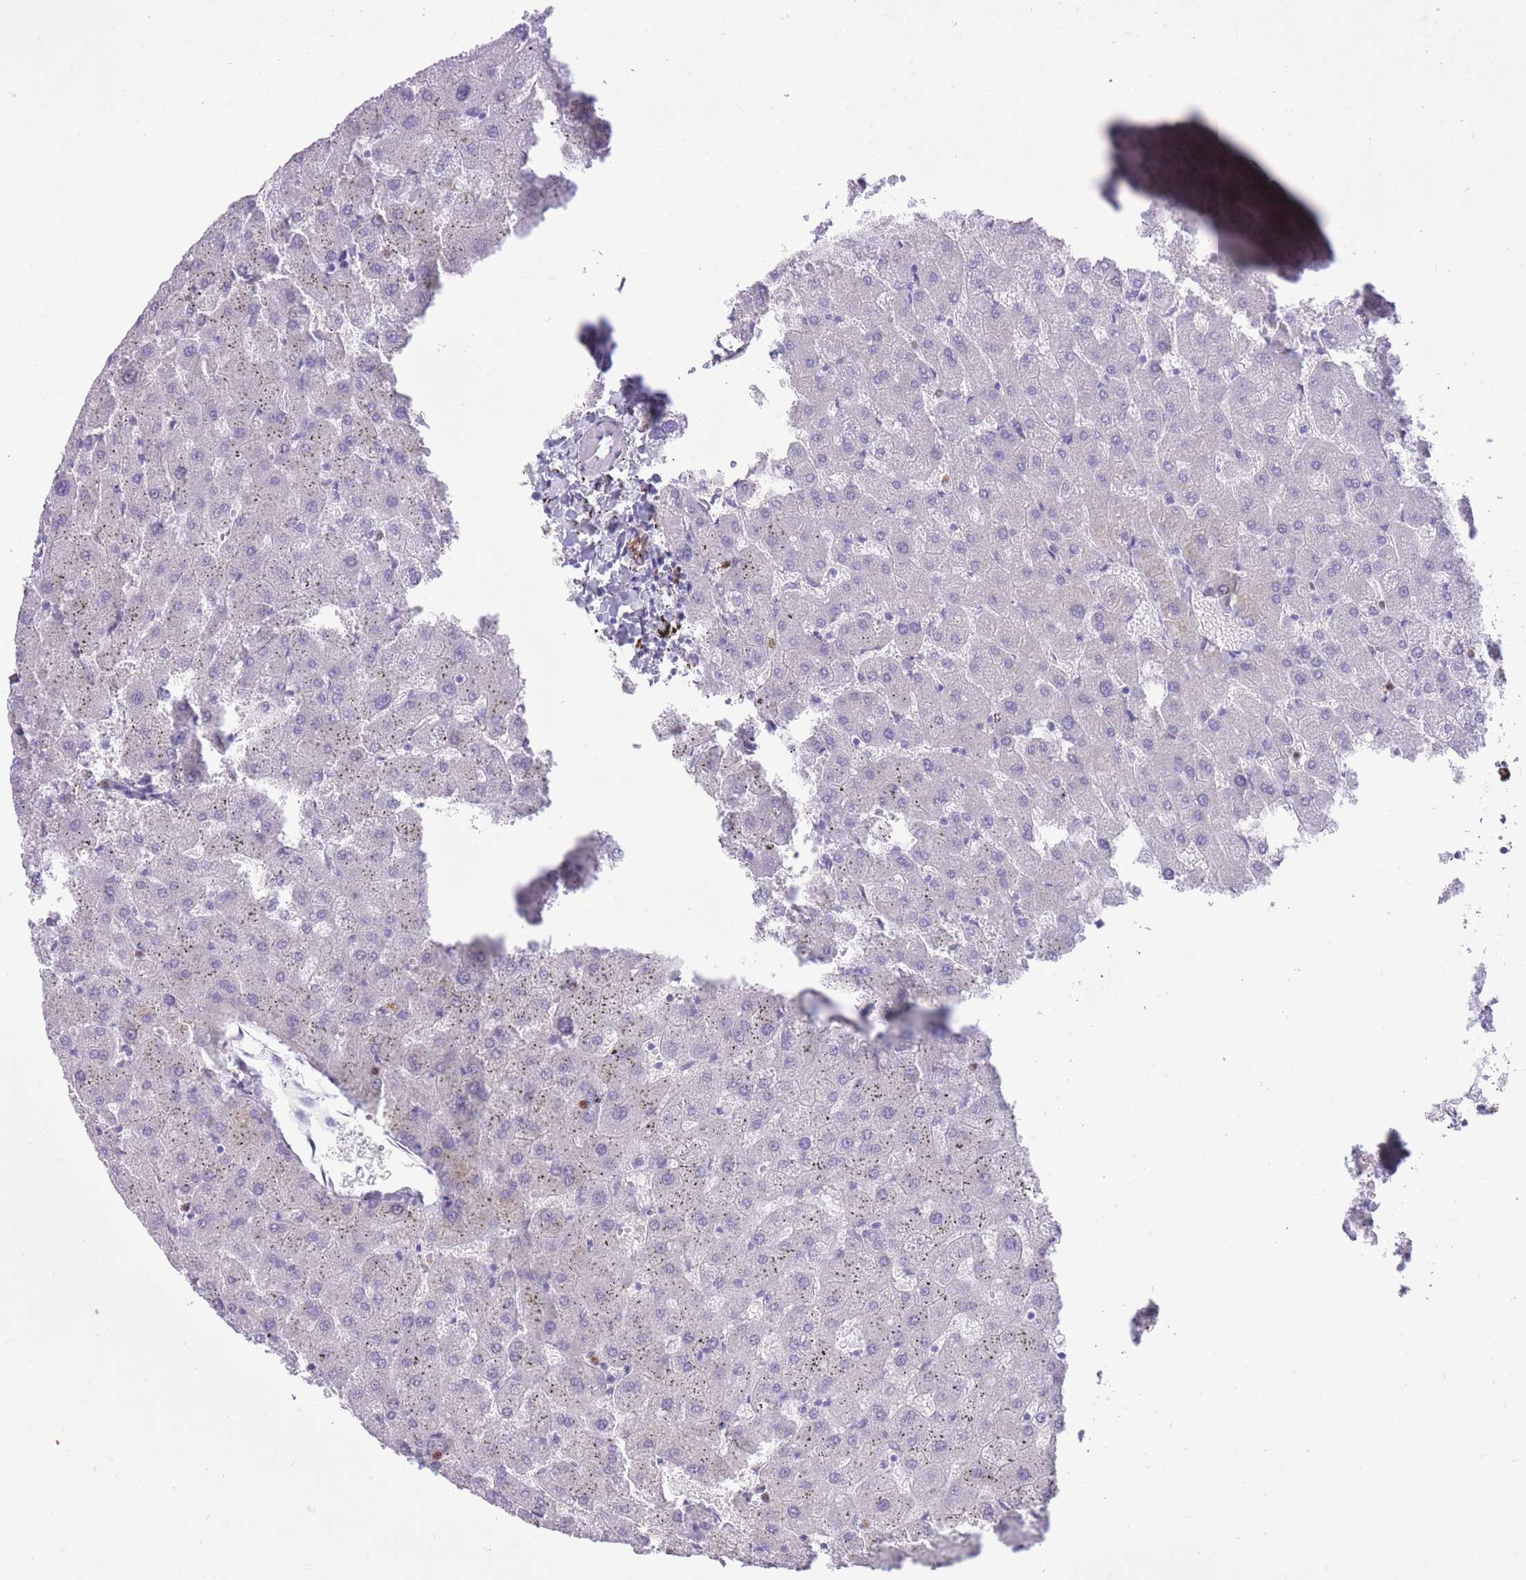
{"staining": {"intensity": "moderate", "quantity": ">75%", "location": "cytoplasmic/membranous"}, "tissue": "liver", "cell_type": "Cholangiocytes", "image_type": "normal", "snomed": [{"axis": "morphology", "description": "Normal tissue, NOS"}, {"axis": "topography", "description": "Liver"}], "caption": "About >75% of cholangiocytes in normal human liver exhibit moderate cytoplasmic/membranous protein positivity as visualized by brown immunohistochemical staining.", "gene": "MEIS3", "patient": {"sex": "female", "age": 63}}